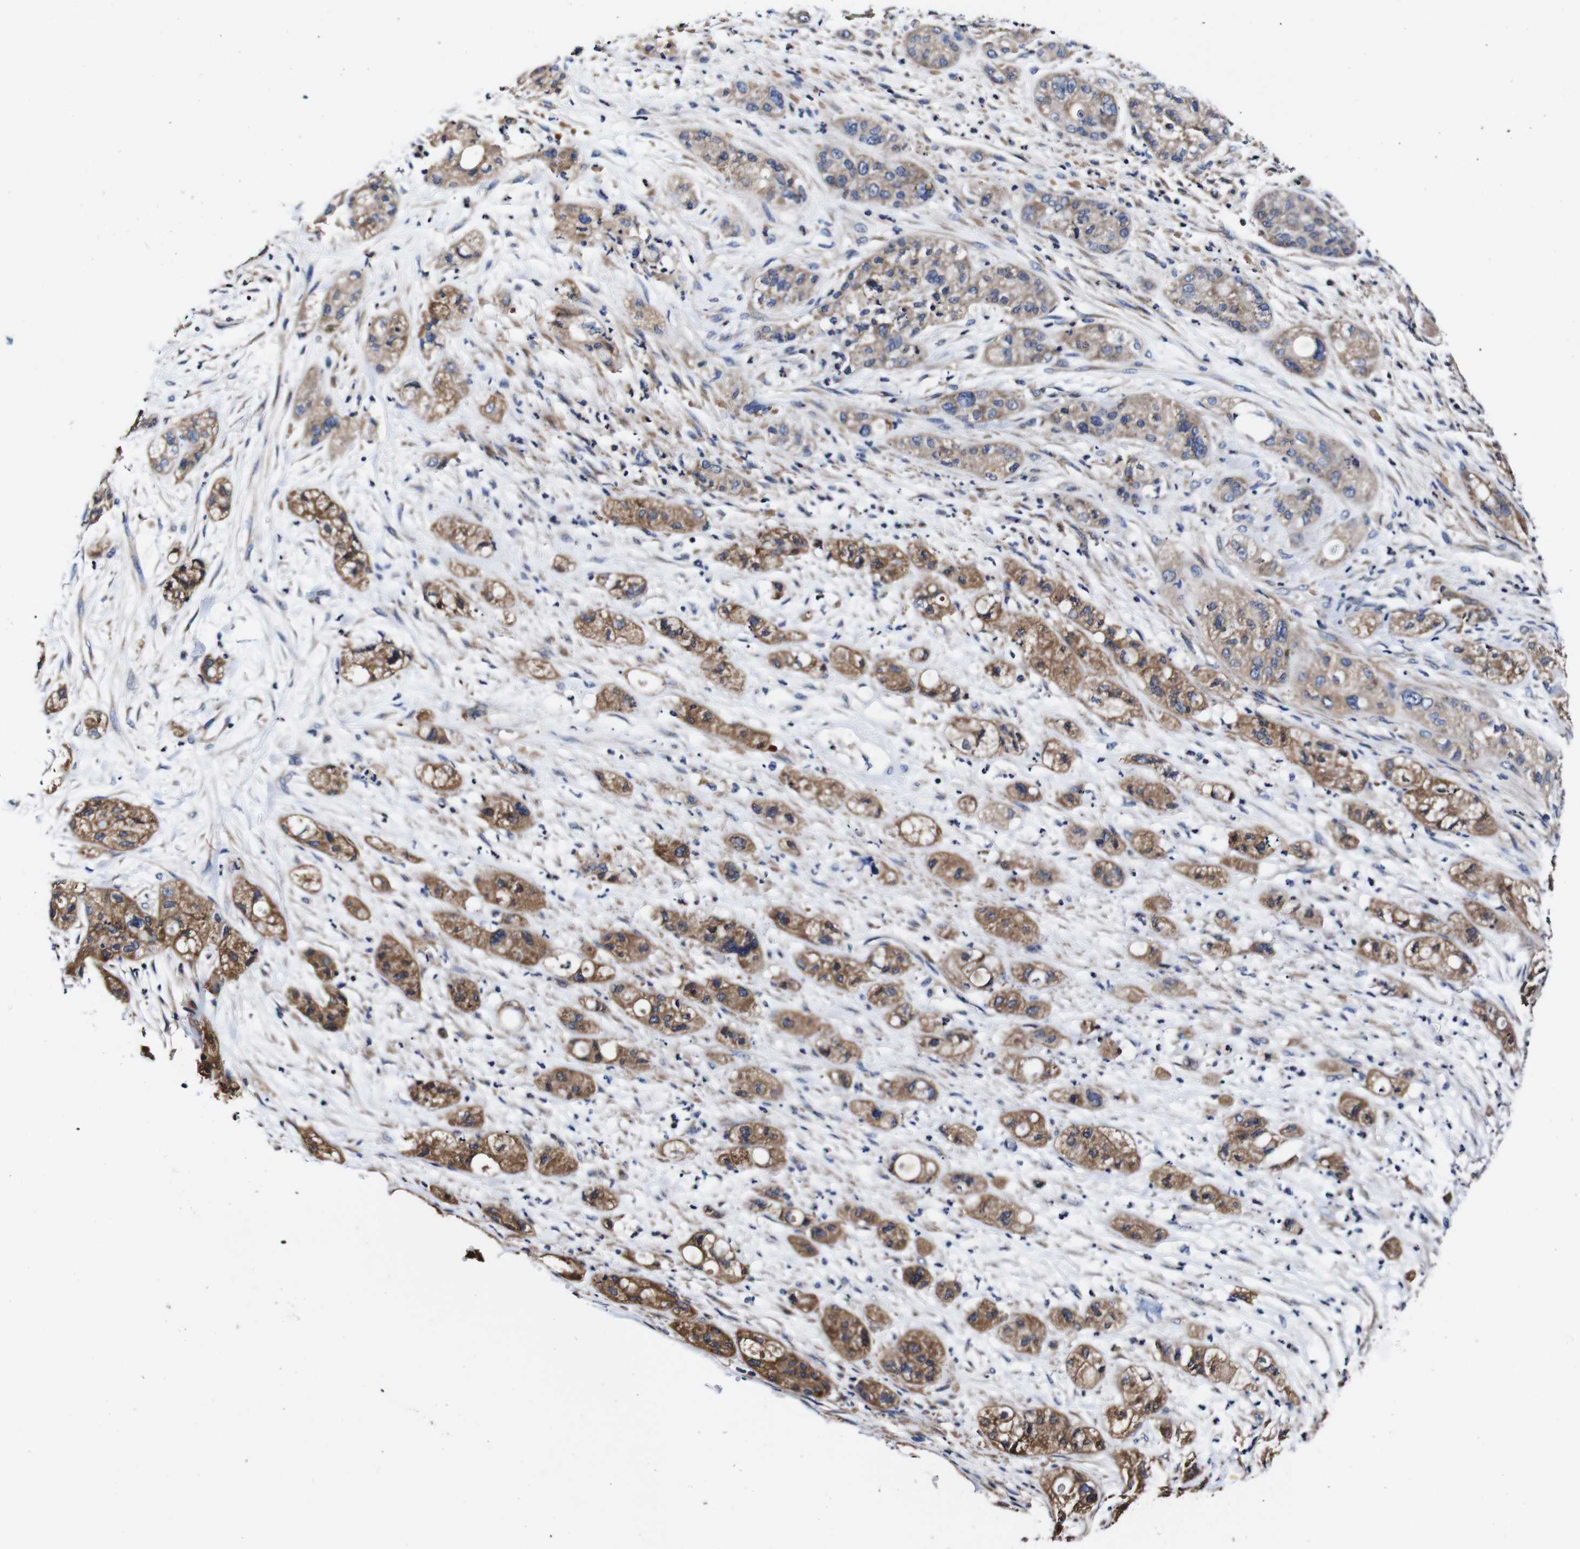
{"staining": {"intensity": "moderate", "quantity": ">75%", "location": "cytoplasmic/membranous"}, "tissue": "pancreatic cancer", "cell_type": "Tumor cells", "image_type": "cancer", "snomed": [{"axis": "morphology", "description": "Adenocarcinoma, NOS"}, {"axis": "topography", "description": "Pancreas"}], "caption": "Pancreatic adenocarcinoma stained with DAB (3,3'-diaminobenzidine) IHC reveals medium levels of moderate cytoplasmic/membranous expression in approximately >75% of tumor cells.", "gene": "PDCD6IP", "patient": {"sex": "female", "age": 78}}